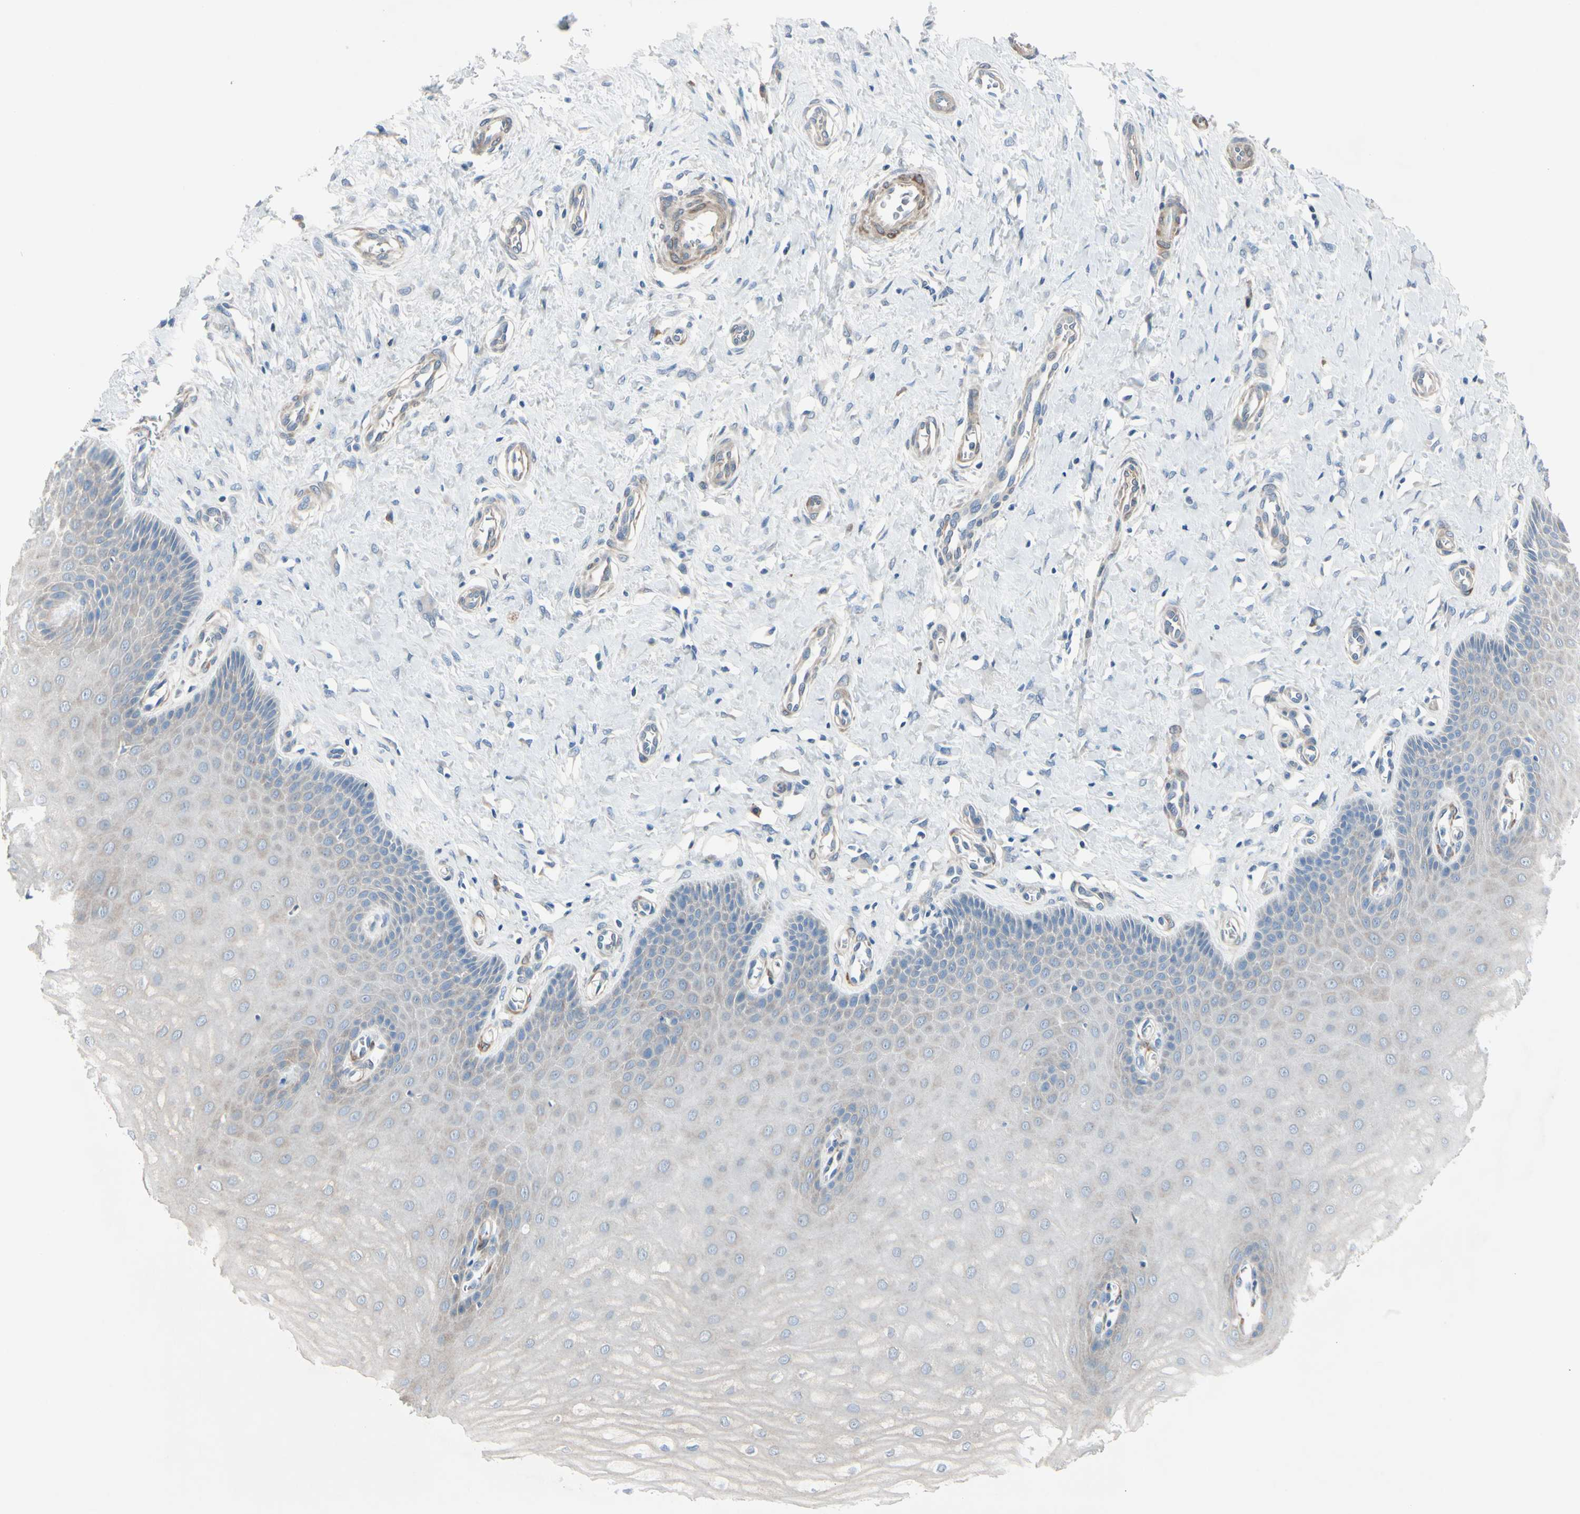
{"staining": {"intensity": "negative", "quantity": "none", "location": "none"}, "tissue": "cervix", "cell_type": "Glandular cells", "image_type": "normal", "snomed": [{"axis": "morphology", "description": "Normal tissue, NOS"}, {"axis": "topography", "description": "Cervix"}], "caption": "Immunohistochemistry of unremarkable cervix exhibits no staining in glandular cells.", "gene": "MAP2", "patient": {"sex": "female", "age": 55}}